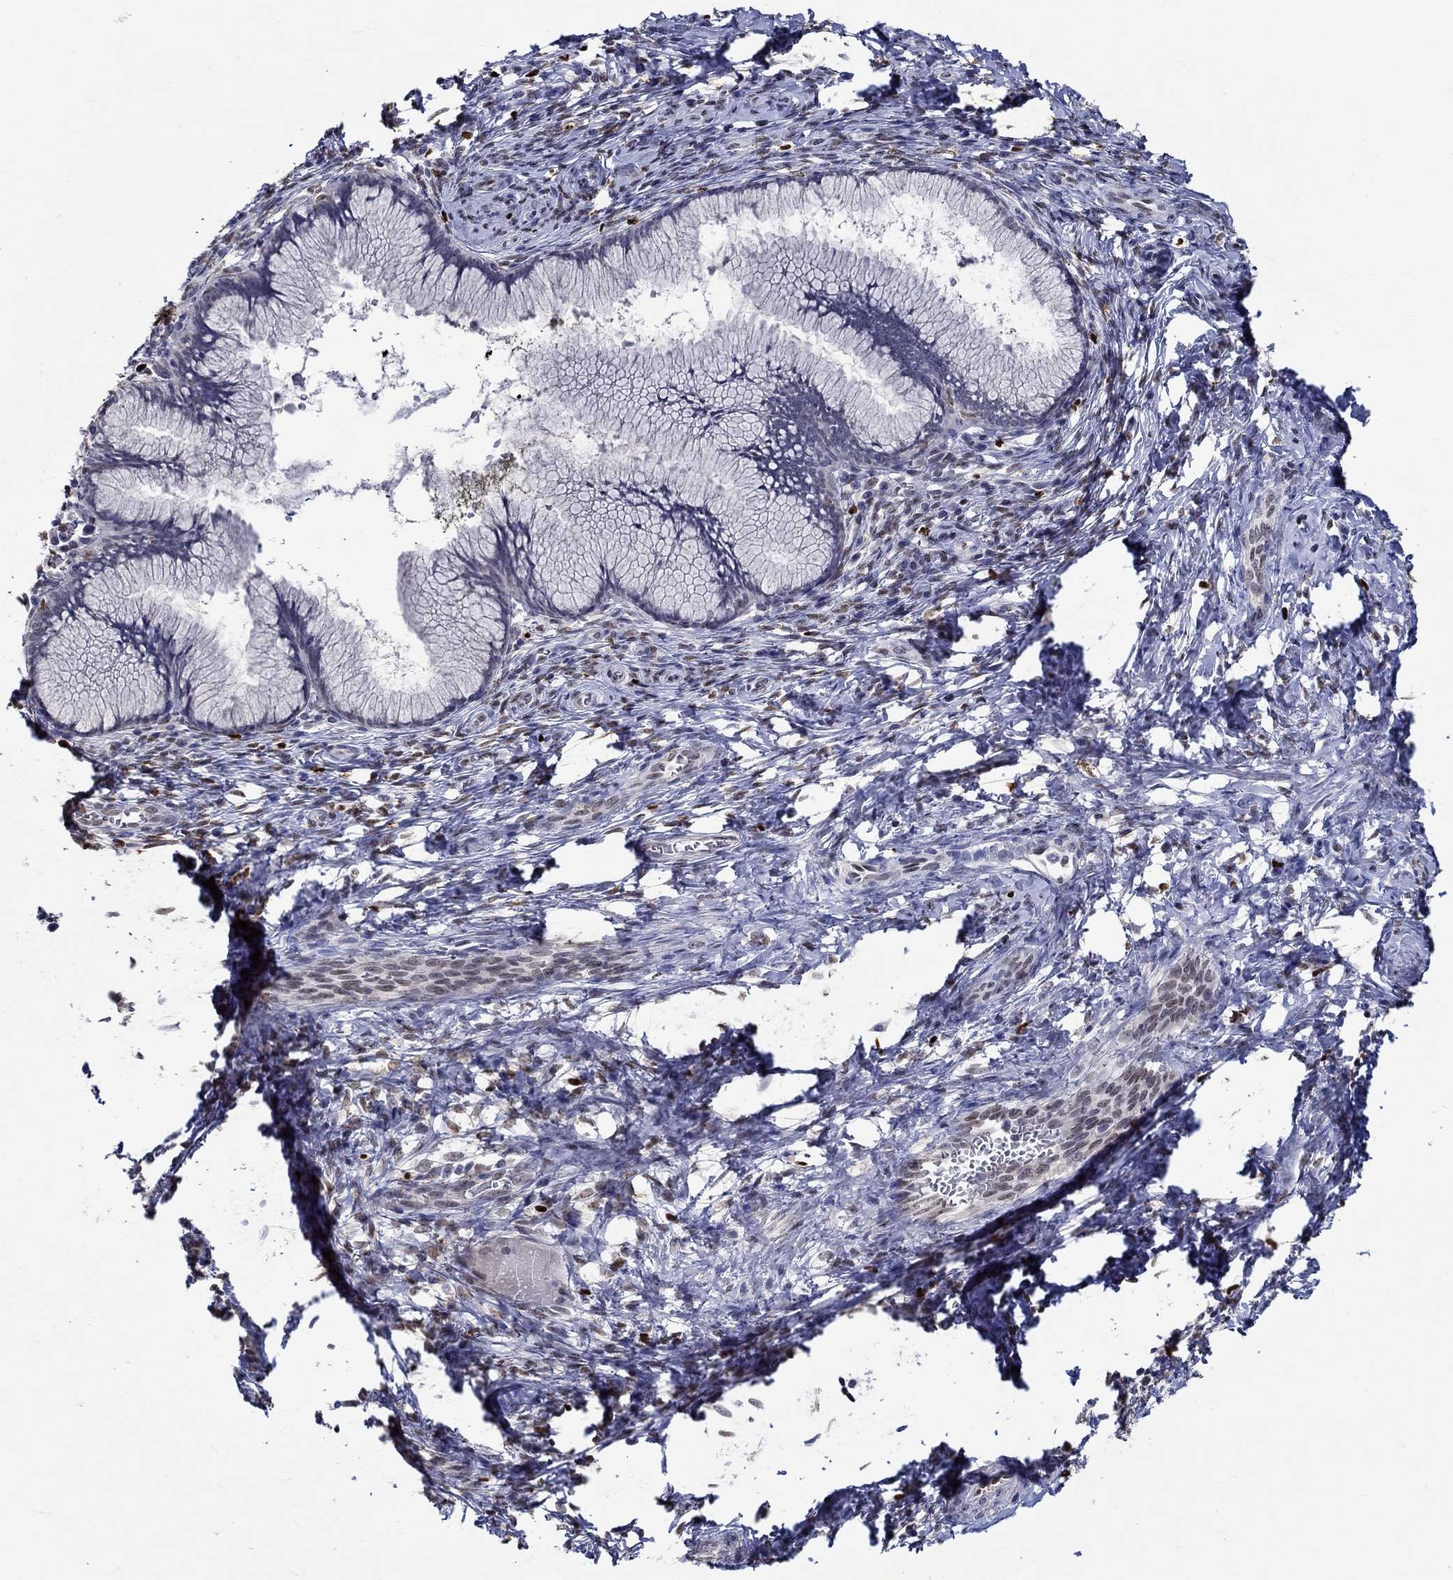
{"staining": {"intensity": "negative", "quantity": "none", "location": "none"}, "tissue": "cervical cancer", "cell_type": "Tumor cells", "image_type": "cancer", "snomed": [{"axis": "morphology", "description": "Squamous cell carcinoma, NOS"}, {"axis": "topography", "description": "Cervix"}], "caption": "IHC photomicrograph of squamous cell carcinoma (cervical) stained for a protein (brown), which displays no staining in tumor cells.", "gene": "GATA2", "patient": {"sex": "female", "age": 54}}